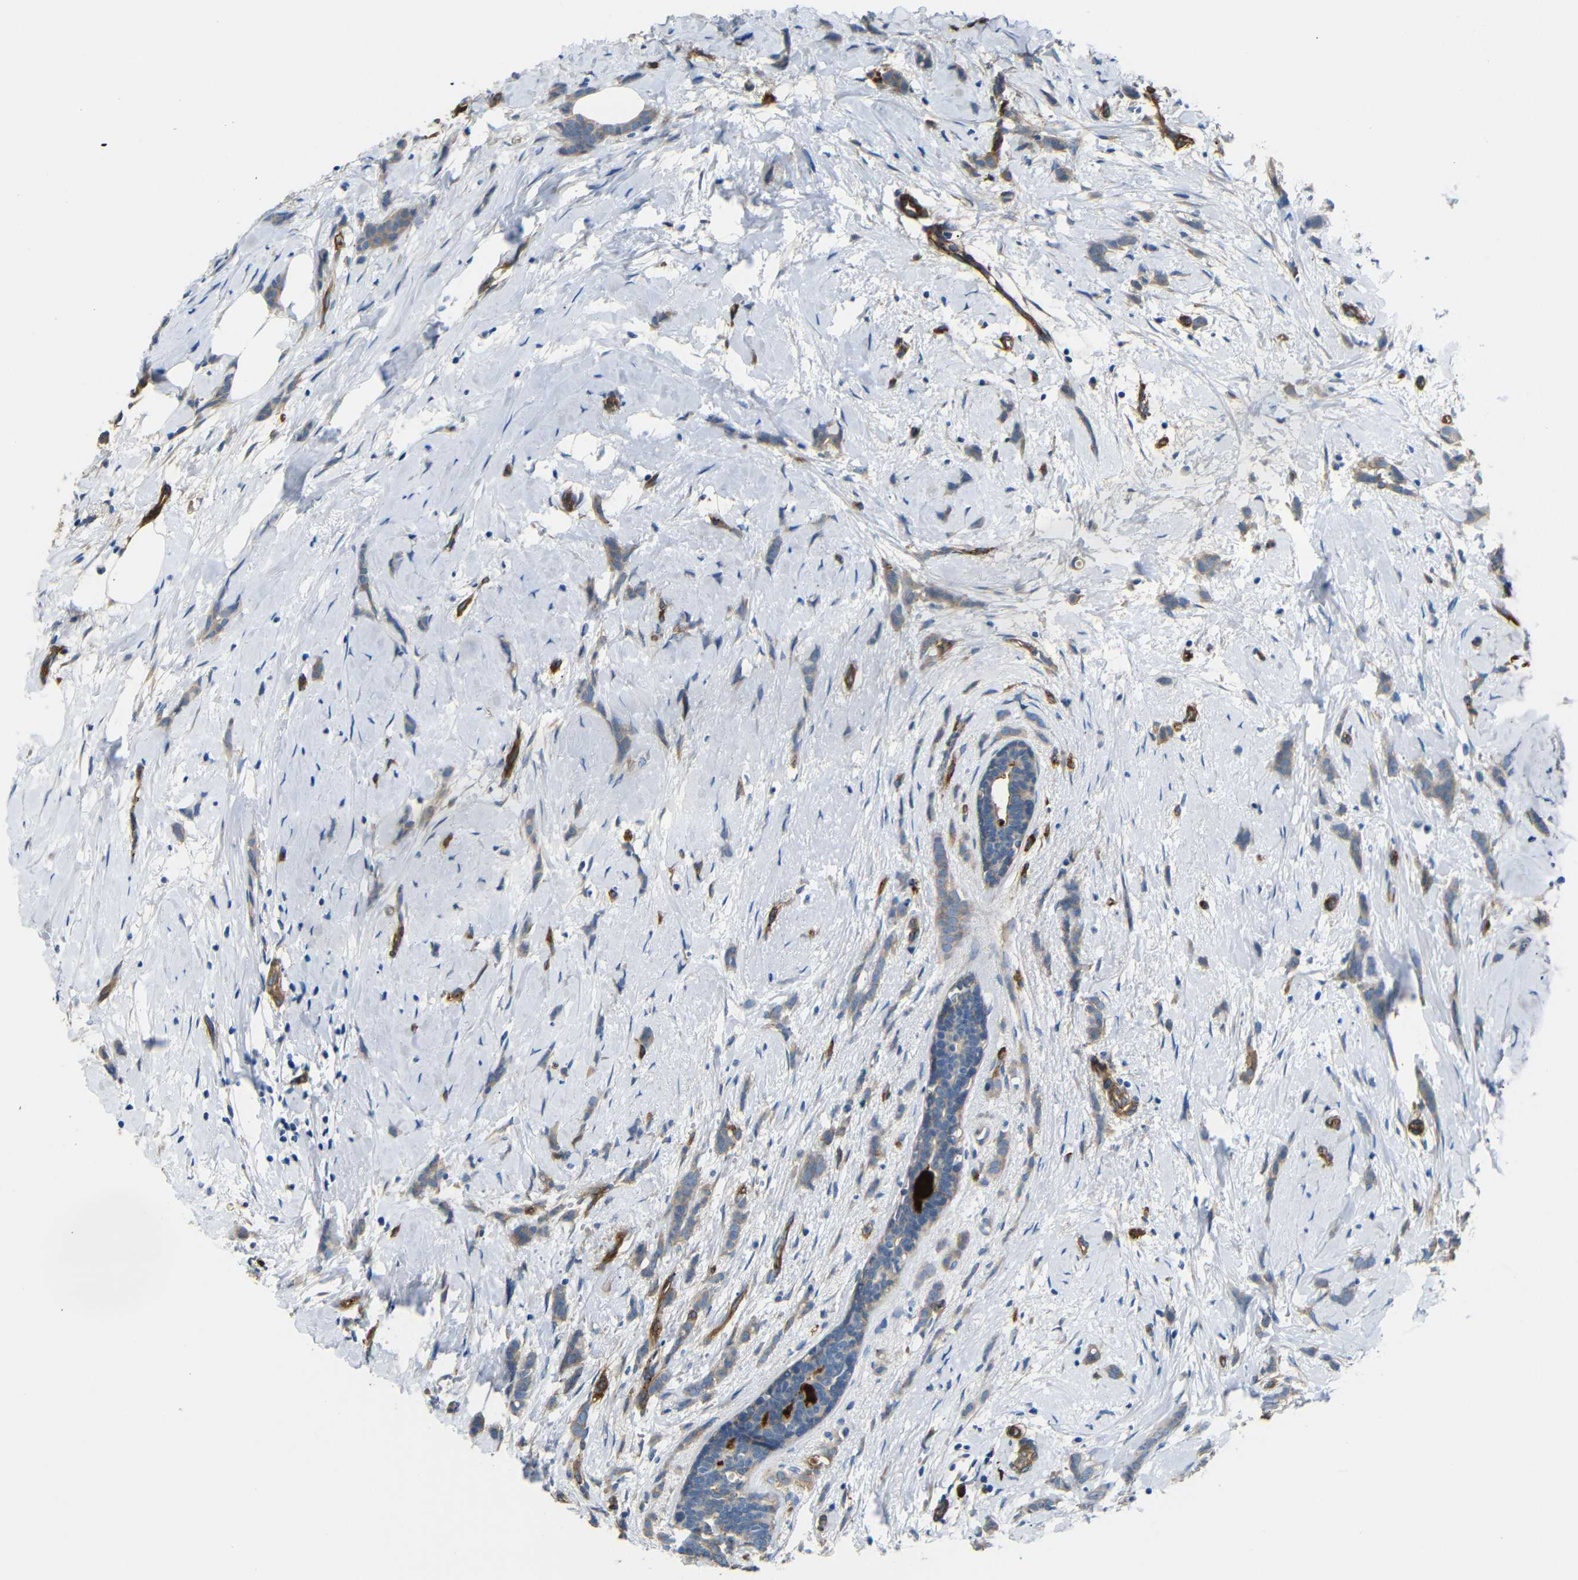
{"staining": {"intensity": "weak", "quantity": ">75%", "location": "cytoplasmic/membranous"}, "tissue": "breast cancer", "cell_type": "Tumor cells", "image_type": "cancer", "snomed": [{"axis": "morphology", "description": "Lobular carcinoma, in situ"}, {"axis": "morphology", "description": "Lobular carcinoma"}, {"axis": "topography", "description": "Breast"}], "caption": "Immunohistochemistry image of neoplastic tissue: human breast cancer stained using immunohistochemistry shows low levels of weak protein expression localized specifically in the cytoplasmic/membranous of tumor cells, appearing as a cytoplasmic/membranous brown color.", "gene": "MYO1B", "patient": {"sex": "female", "age": 41}}